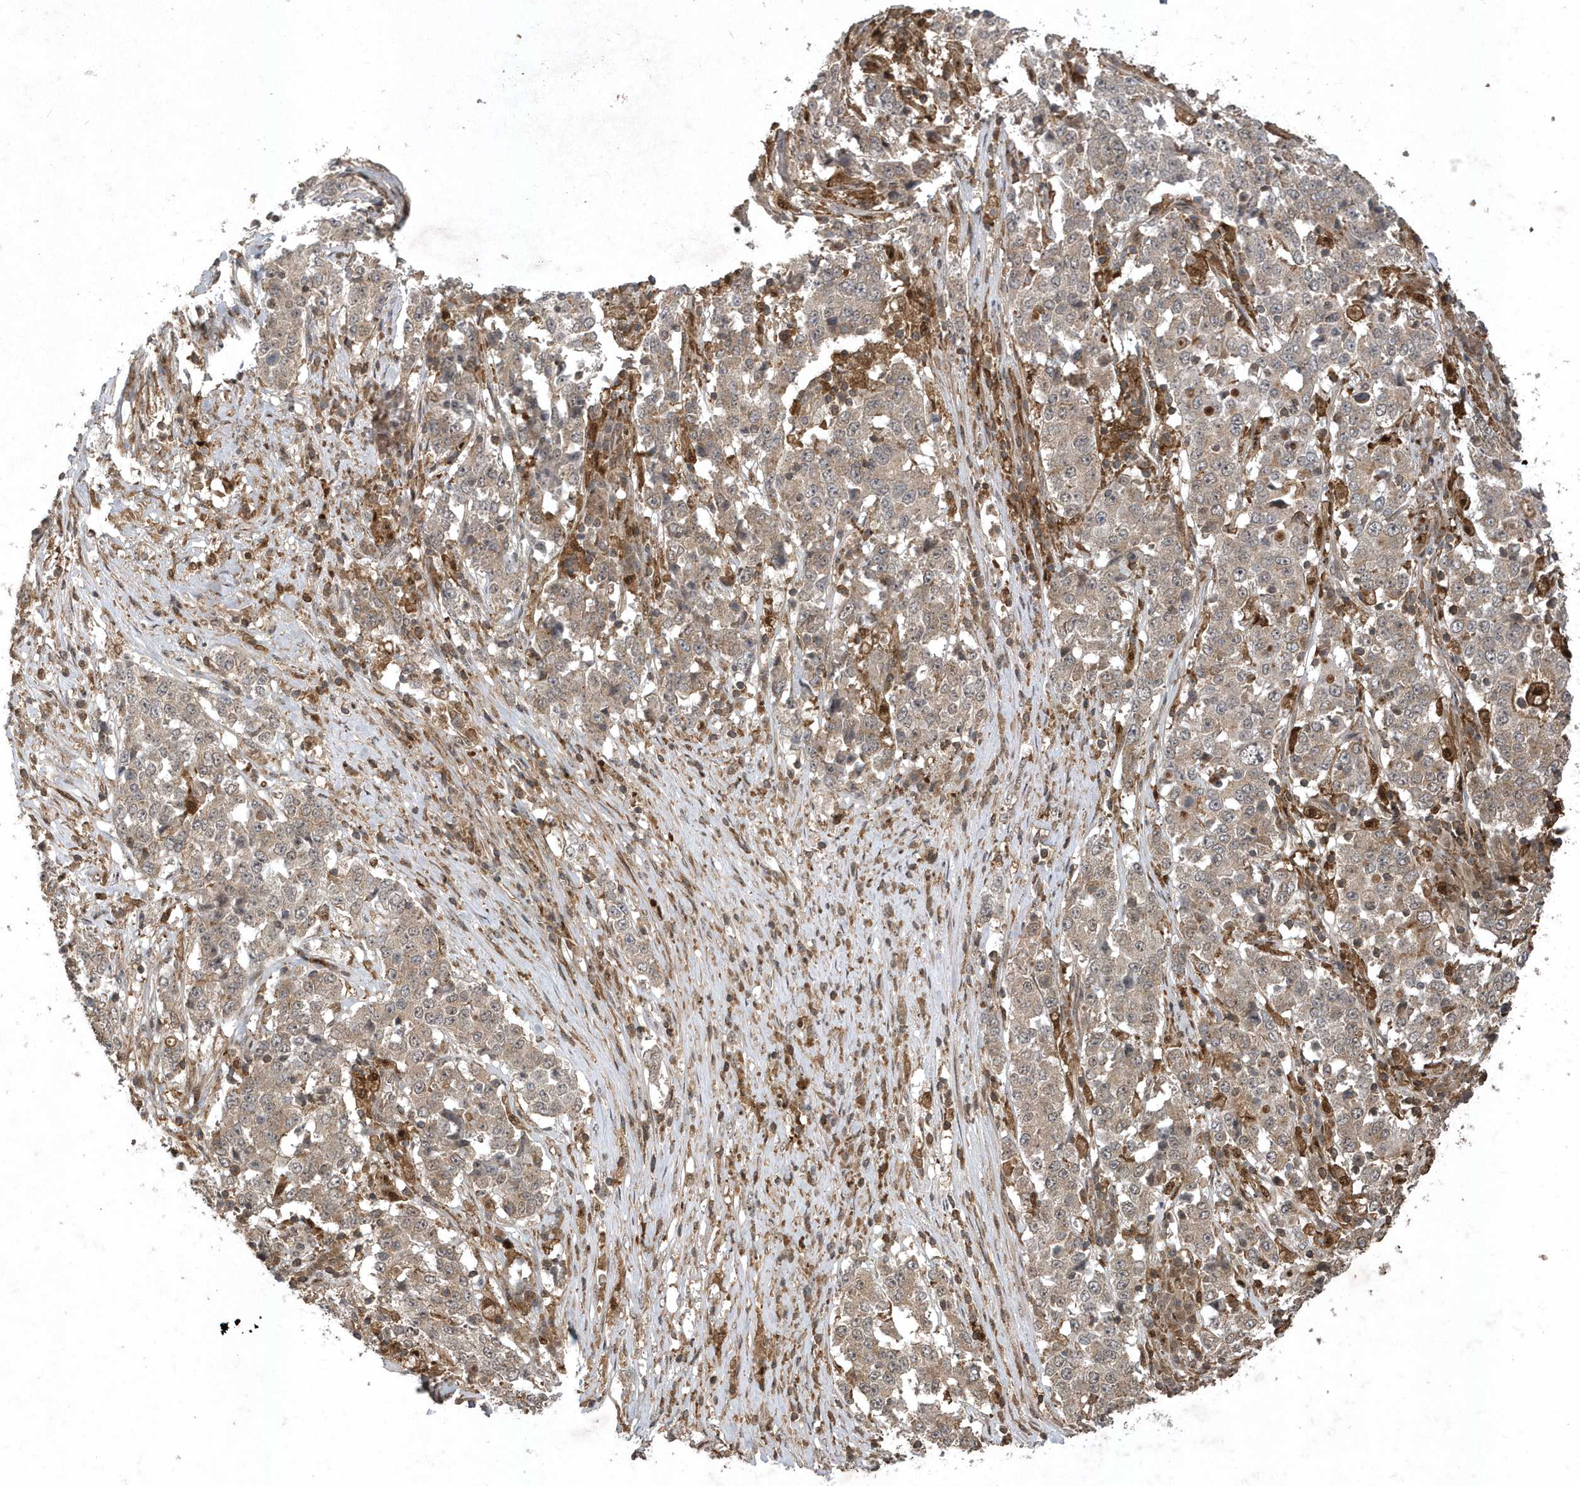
{"staining": {"intensity": "weak", "quantity": ">75%", "location": "cytoplasmic/membranous"}, "tissue": "stomach cancer", "cell_type": "Tumor cells", "image_type": "cancer", "snomed": [{"axis": "morphology", "description": "Adenocarcinoma, NOS"}, {"axis": "topography", "description": "Stomach"}], "caption": "High-magnification brightfield microscopy of stomach cancer (adenocarcinoma) stained with DAB (brown) and counterstained with hematoxylin (blue). tumor cells exhibit weak cytoplasmic/membranous expression is appreciated in approximately>75% of cells. The staining is performed using DAB (3,3'-diaminobenzidine) brown chromogen to label protein expression. The nuclei are counter-stained blue using hematoxylin.", "gene": "LACC1", "patient": {"sex": "male", "age": 59}}